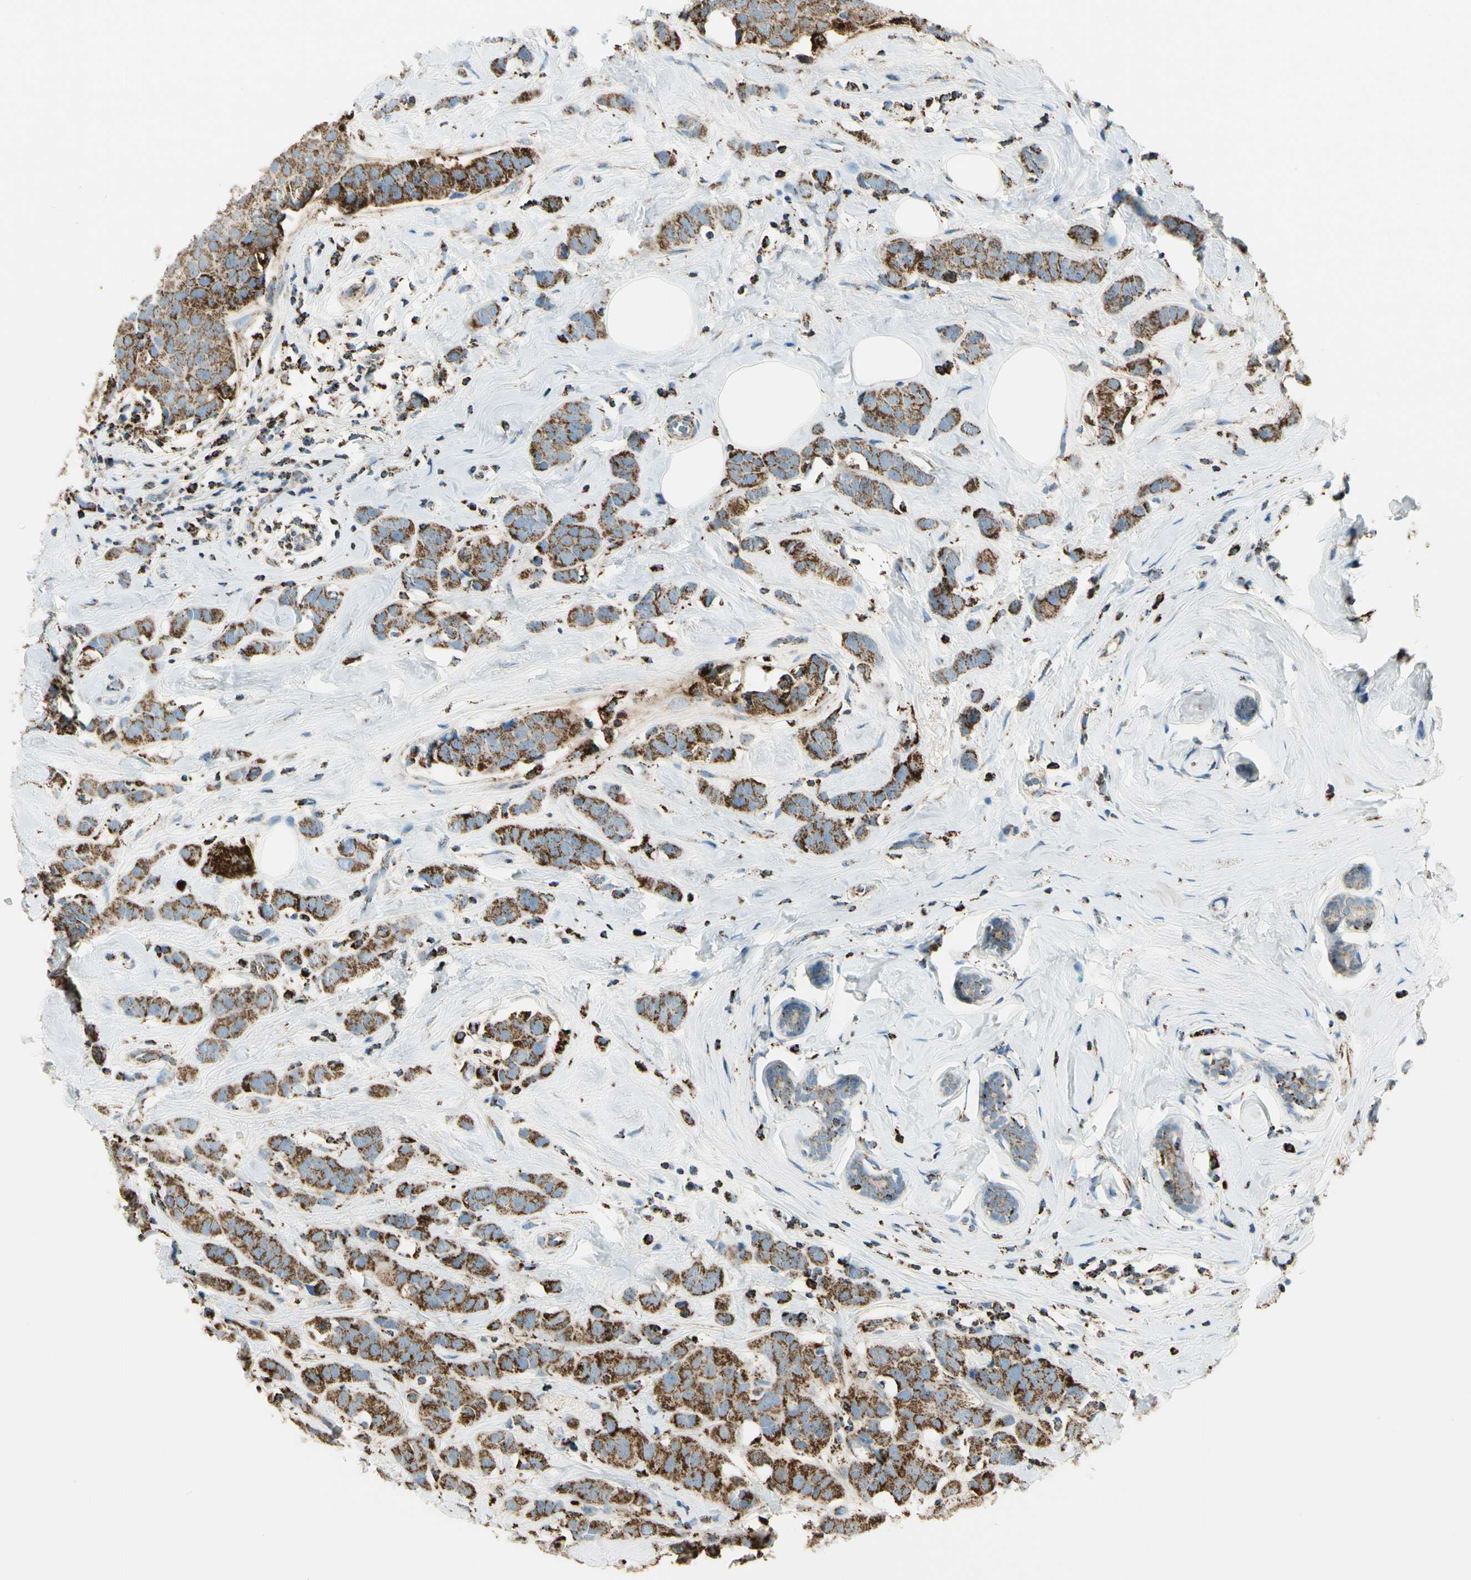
{"staining": {"intensity": "strong", "quantity": ">75%", "location": "cytoplasmic/membranous"}, "tissue": "breast cancer", "cell_type": "Tumor cells", "image_type": "cancer", "snomed": [{"axis": "morphology", "description": "Normal tissue, NOS"}, {"axis": "morphology", "description": "Duct carcinoma"}, {"axis": "topography", "description": "Breast"}], "caption": "Immunohistochemical staining of infiltrating ductal carcinoma (breast) exhibits high levels of strong cytoplasmic/membranous expression in about >75% of tumor cells. The staining was performed using DAB (3,3'-diaminobenzidine) to visualize the protein expression in brown, while the nuclei were stained in blue with hematoxylin (Magnification: 20x).", "gene": "ME2", "patient": {"sex": "female", "age": 50}}